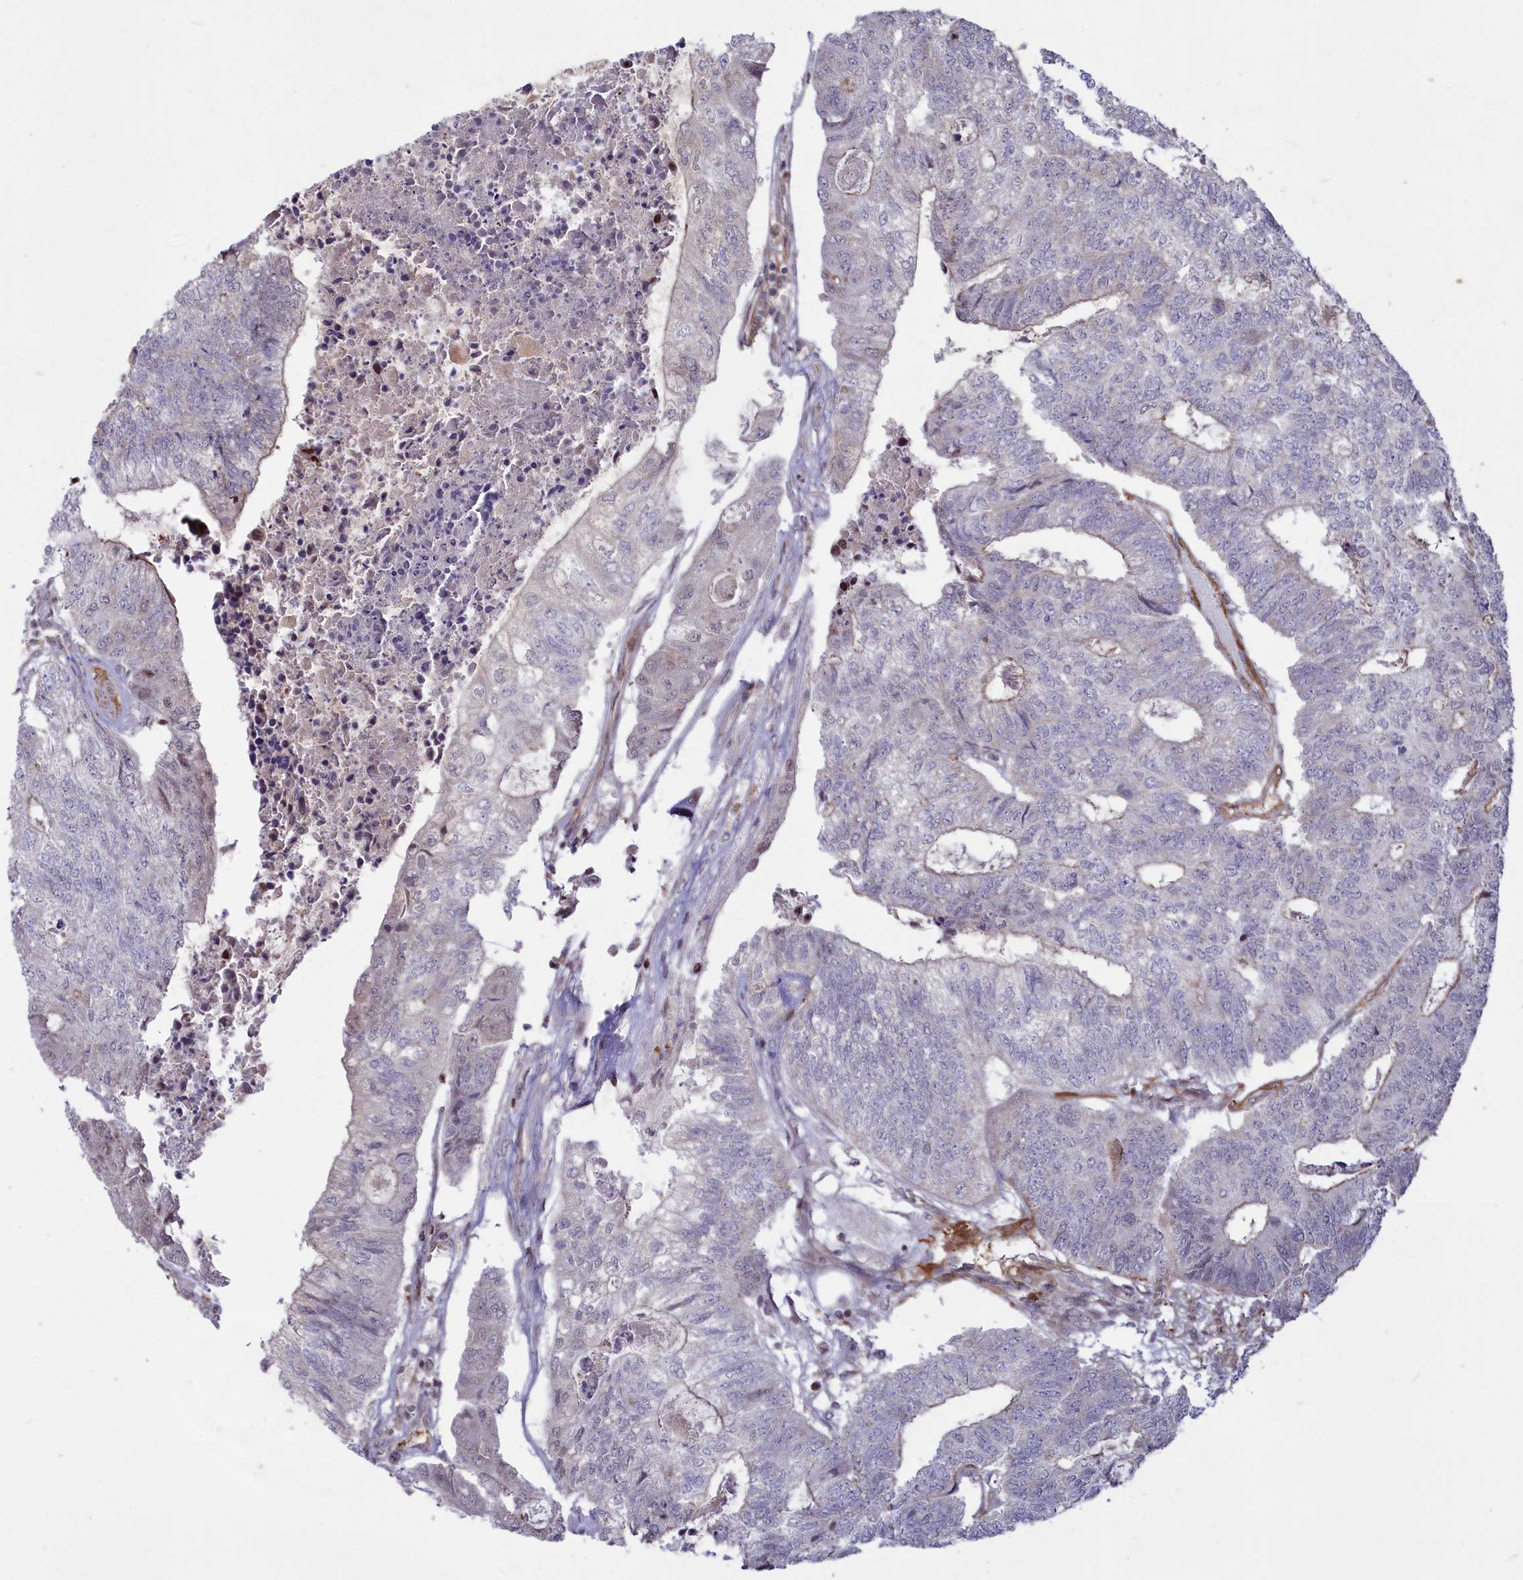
{"staining": {"intensity": "weak", "quantity": "<25%", "location": "cytoplasmic/membranous"}, "tissue": "colorectal cancer", "cell_type": "Tumor cells", "image_type": "cancer", "snomed": [{"axis": "morphology", "description": "Adenocarcinoma, NOS"}, {"axis": "topography", "description": "Colon"}], "caption": "This is a image of immunohistochemistry staining of colorectal cancer (adenocarcinoma), which shows no positivity in tumor cells.", "gene": "CCDC154", "patient": {"sex": "female", "age": 67}}